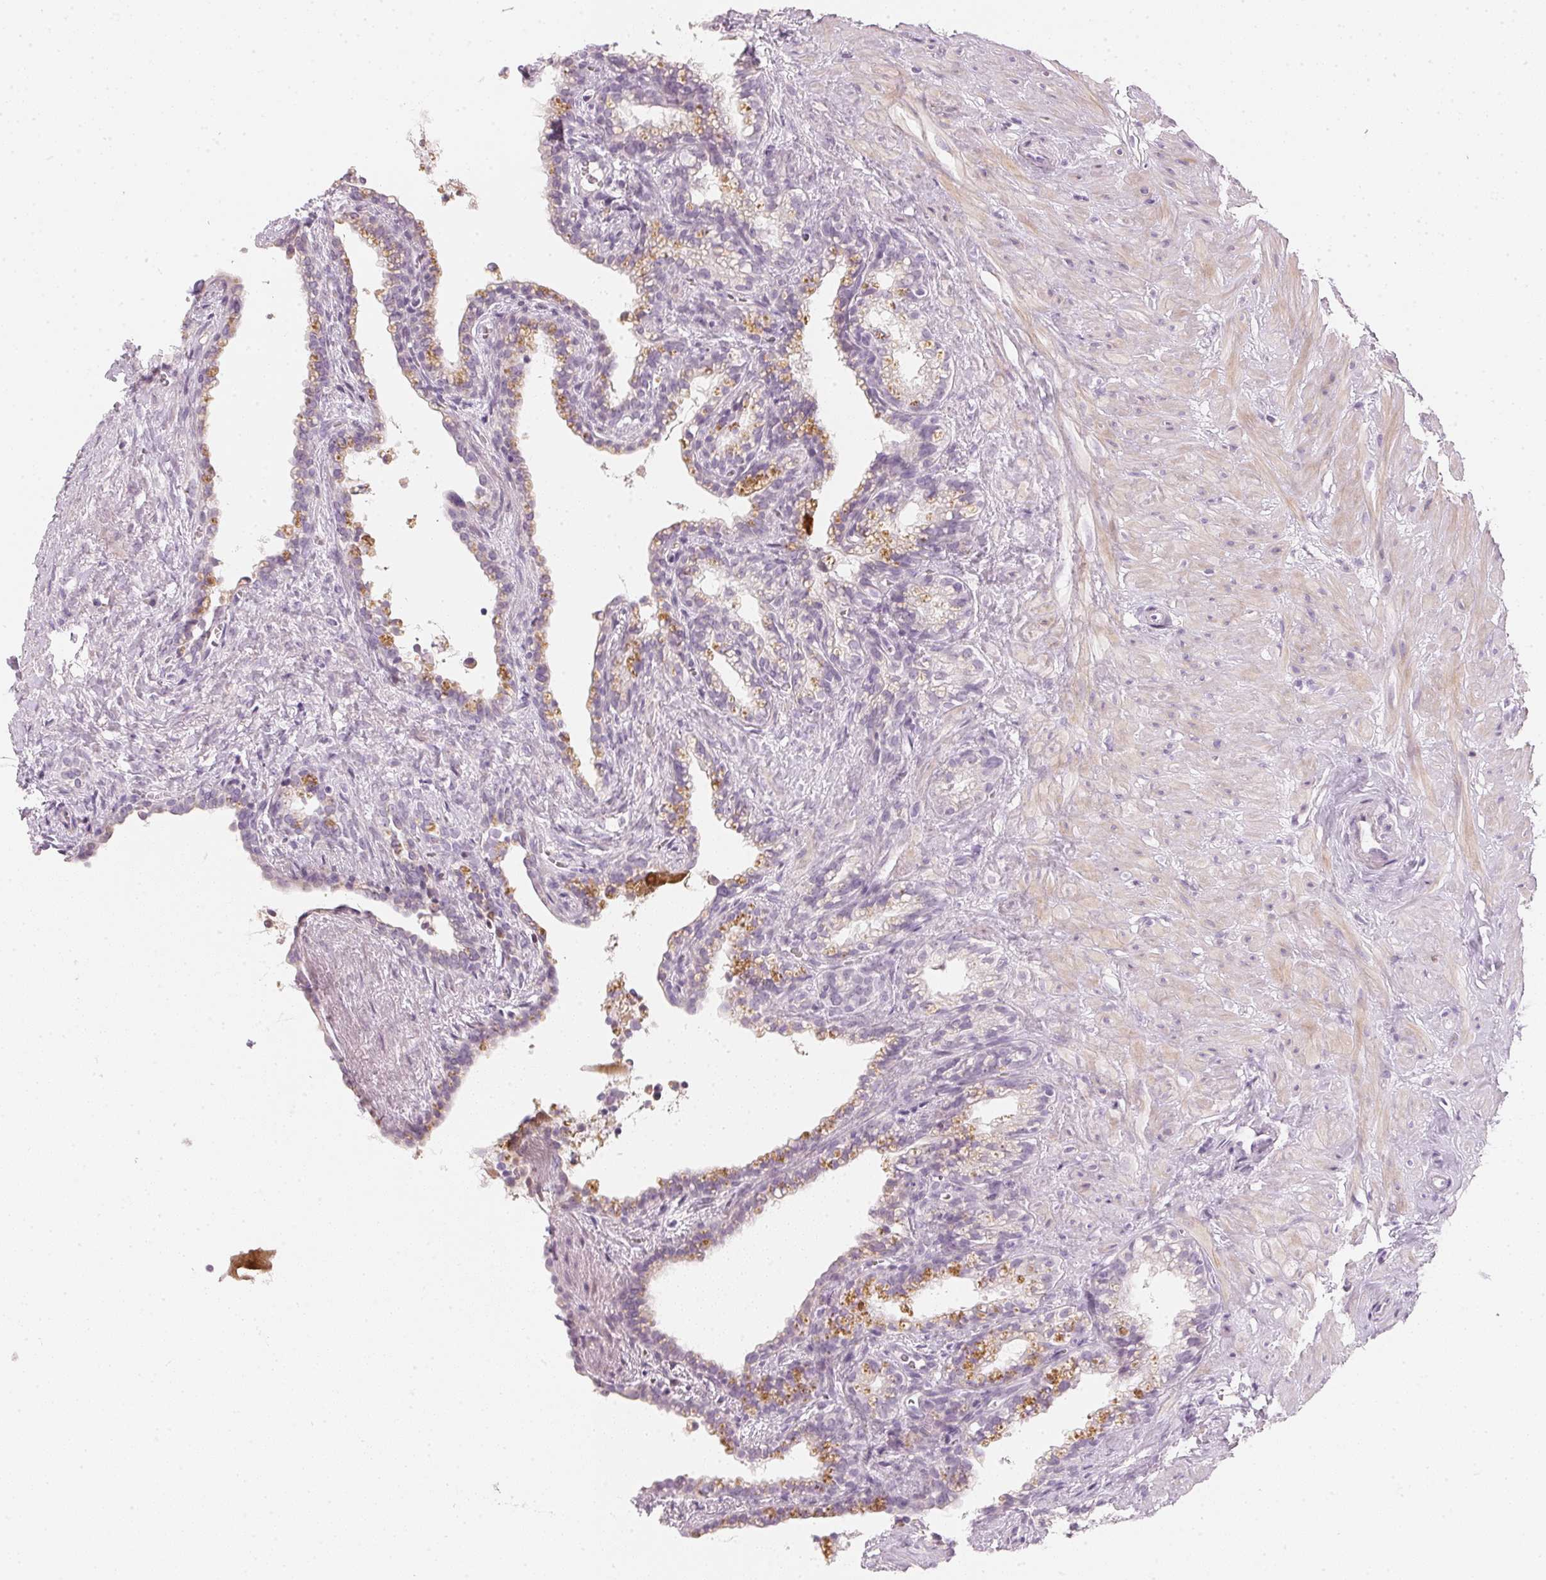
{"staining": {"intensity": "moderate", "quantity": "<25%", "location": "cytoplasmic/membranous"}, "tissue": "seminal vesicle", "cell_type": "Glandular cells", "image_type": "normal", "snomed": [{"axis": "morphology", "description": "Normal tissue, NOS"}, {"axis": "morphology", "description": "Urothelial carcinoma, NOS"}, {"axis": "topography", "description": "Urinary bladder"}, {"axis": "topography", "description": "Seminal veicle"}], "caption": "Immunohistochemical staining of normal seminal vesicle displays moderate cytoplasmic/membranous protein positivity in about <25% of glandular cells.", "gene": "CHST4", "patient": {"sex": "male", "age": 76}}